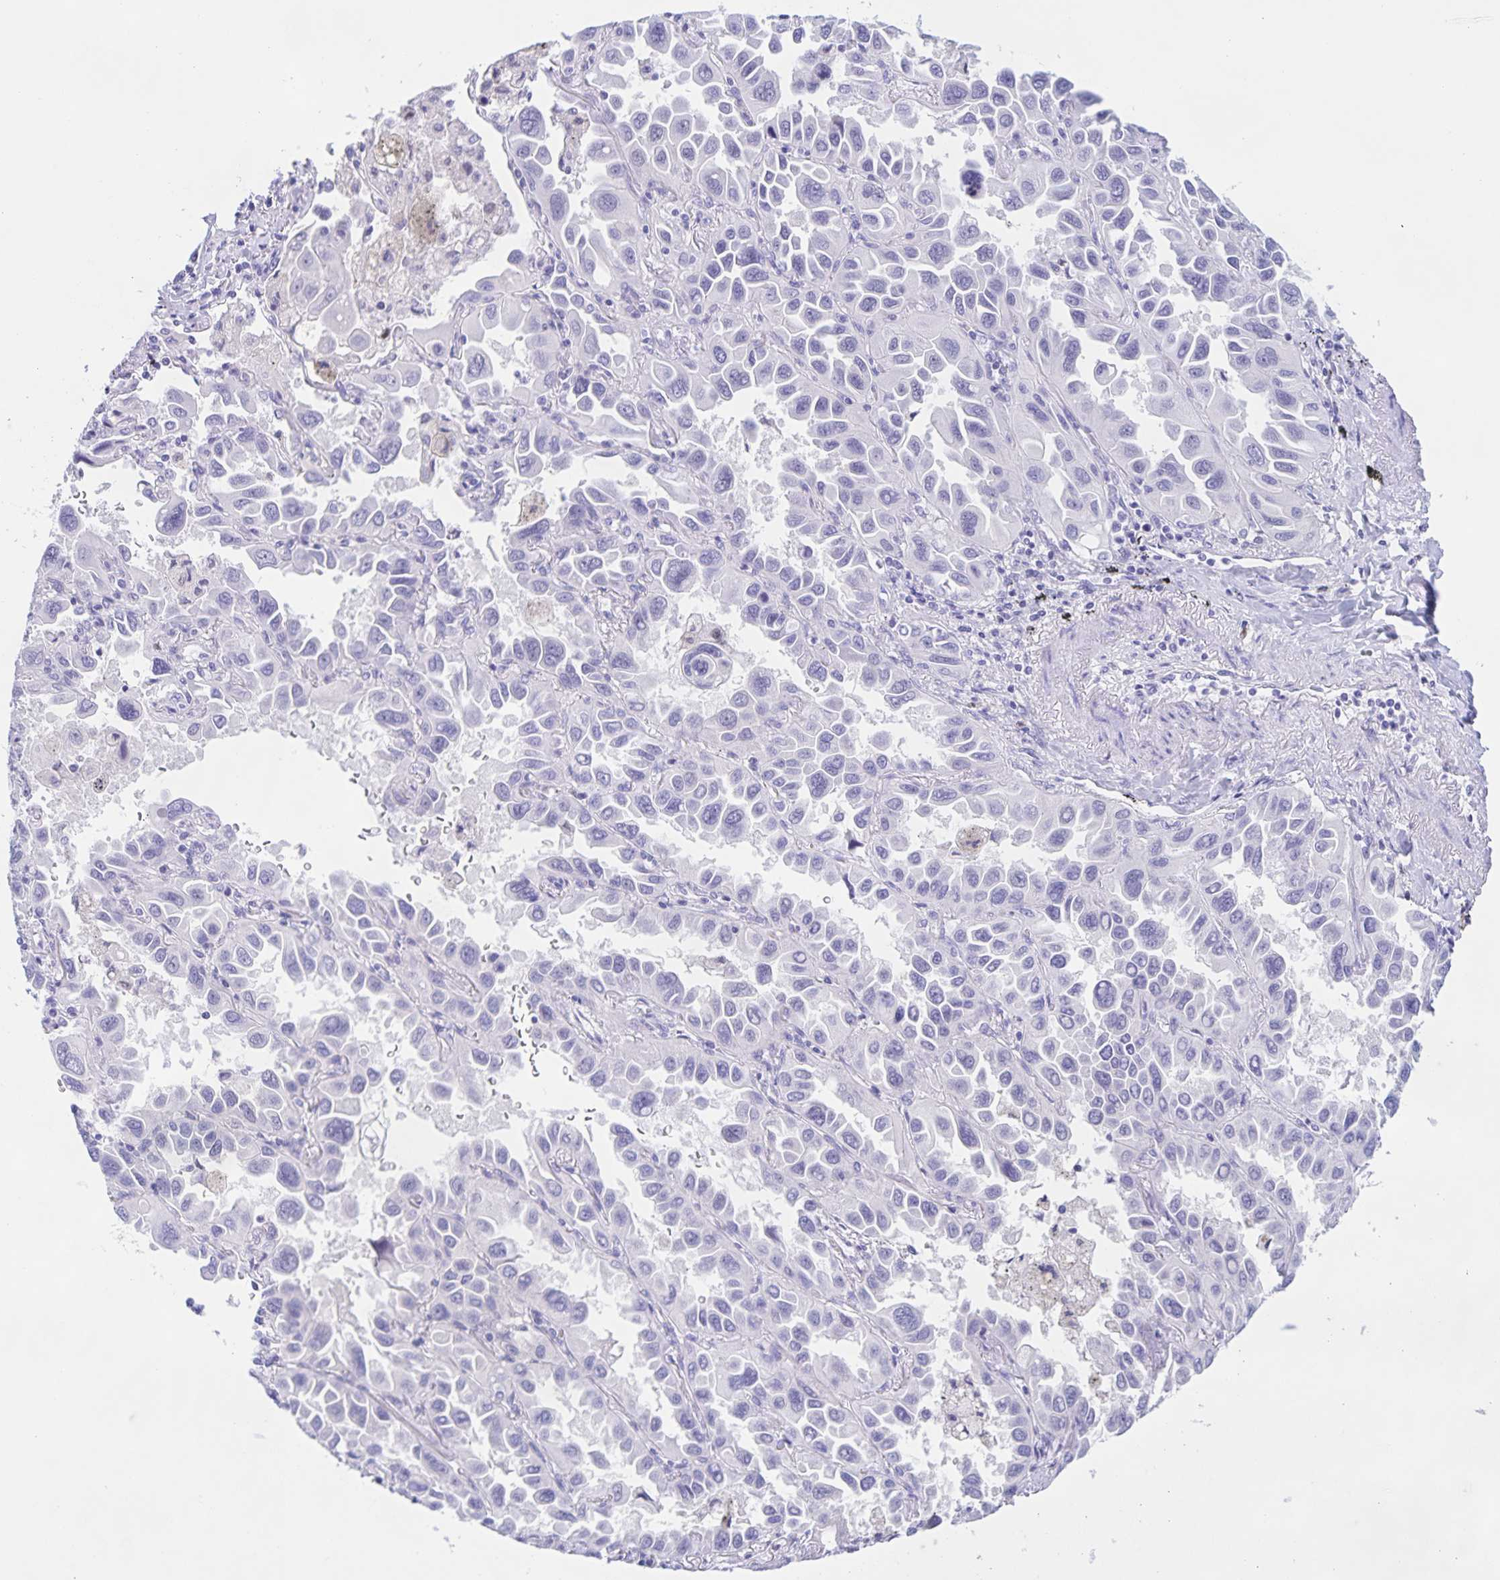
{"staining": {"intensity": "negative", "quantity": "none", "location": "none"}, "tissue": "lung cancer", "cell_type": "Tumor cells", "image_type": "cancer", "snomed": [{"axis": "morphology", "description": "Adenocarcinoma, NOS"}, {"axis": "topography", "description": "Lung"}], "caption": "The histopathology image displays no significant positivity in tumor cells of lung cancer.", "gene": "TGIF2LX", "patient": {"sex": "male", "age": 64}}